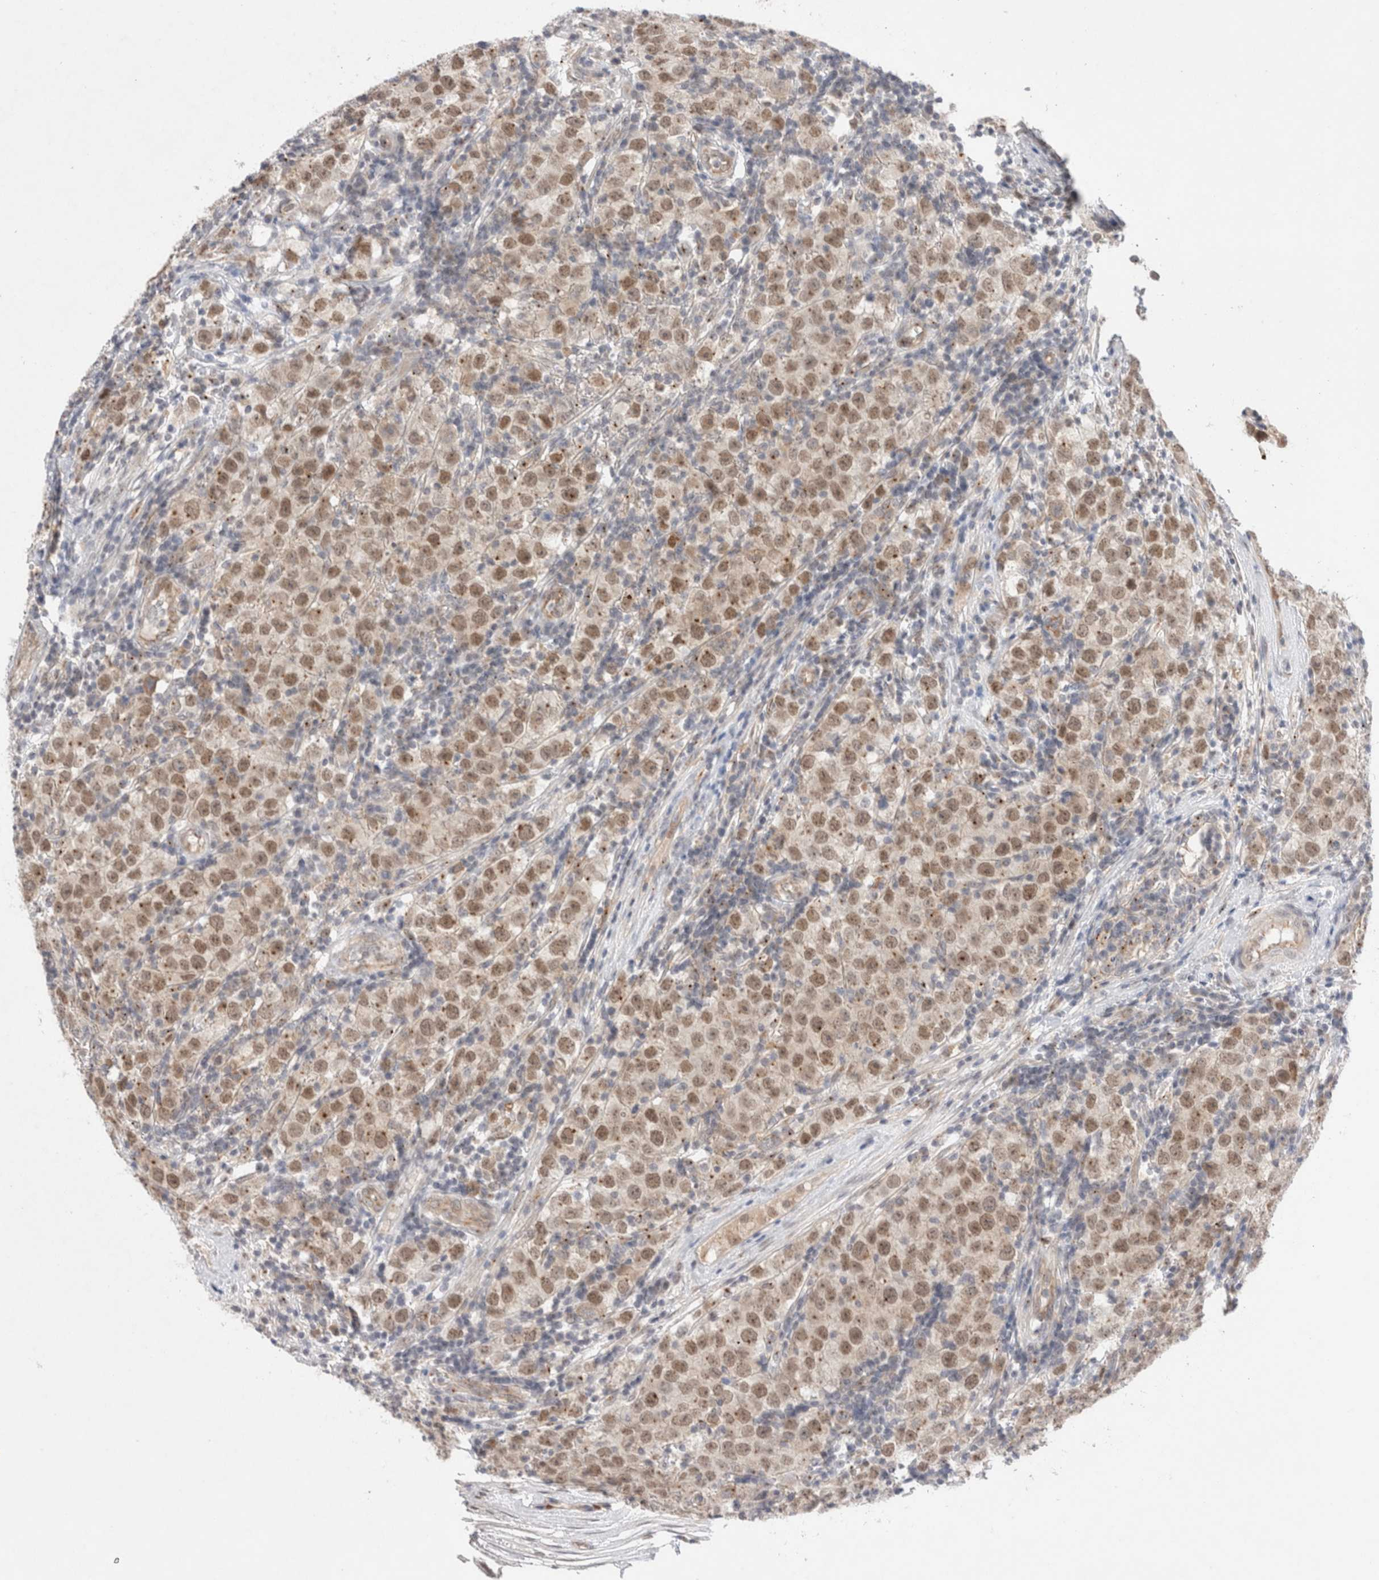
{"staining": {"intensity": "weak", "quantity": ">75%", "location": "nuclear"}, "tissue": "testis cancer", "cell_type": "Tumor cells", "image_type": "cancer", "snomed": [{"axis": "morphology", "description": "Seminoma, NOS"}, {"axis": "morphology", "description": "Carcinoma, Embryonal, NOS"}, {"axis": "topography", "description": "Testis"}], "caption": "Approximately >75% of tumor cells in testis cancer show weak nuclear protein positivity as visualized by brown immunohistochemical staining.", "gene": "BICD2", "patient": {"sex": "male", "age": 28}}